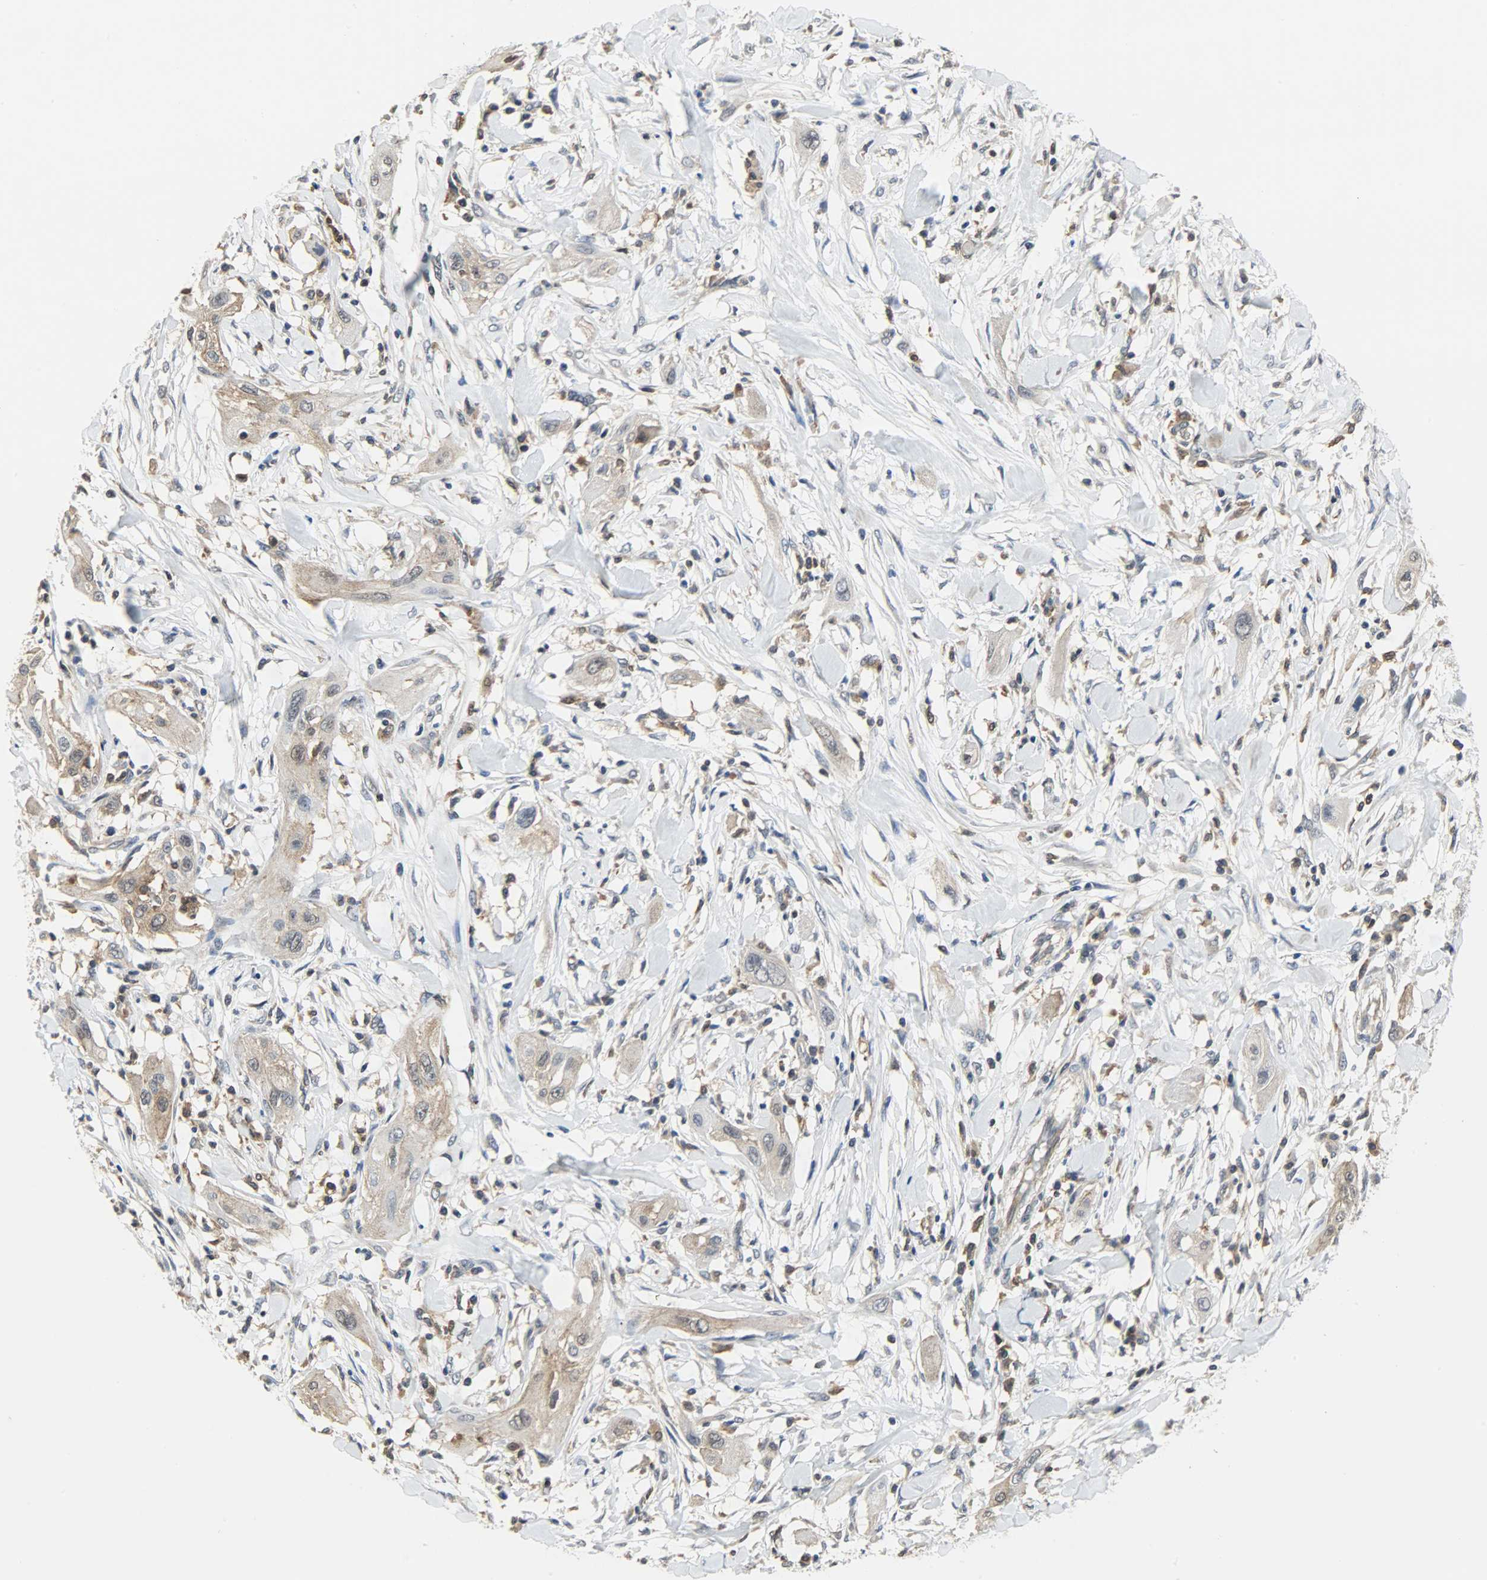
{"staining": {"intensity": "moderate", "quantity": "25%-75%", "location": "cytoplasmic/membranous"}, "tissue": "lung cancer", "cell_type": "Tumor cells", "image_type": "cancer", "snomed": [{"axis": "morphology", "description": "Squamous cell carcinoma, NOS"}, {"axis": "topography", "description": "Lung"}], "caption": "The image exhibits staining of lung squamous cell carcinoma, revealing moderate cytoplasmic/membranous protein positivity (brown color) within tumor cells. Nuclei are stained in blue.", "gene": "TRIM21", "patient": {"sex": "female", "age": 47}}